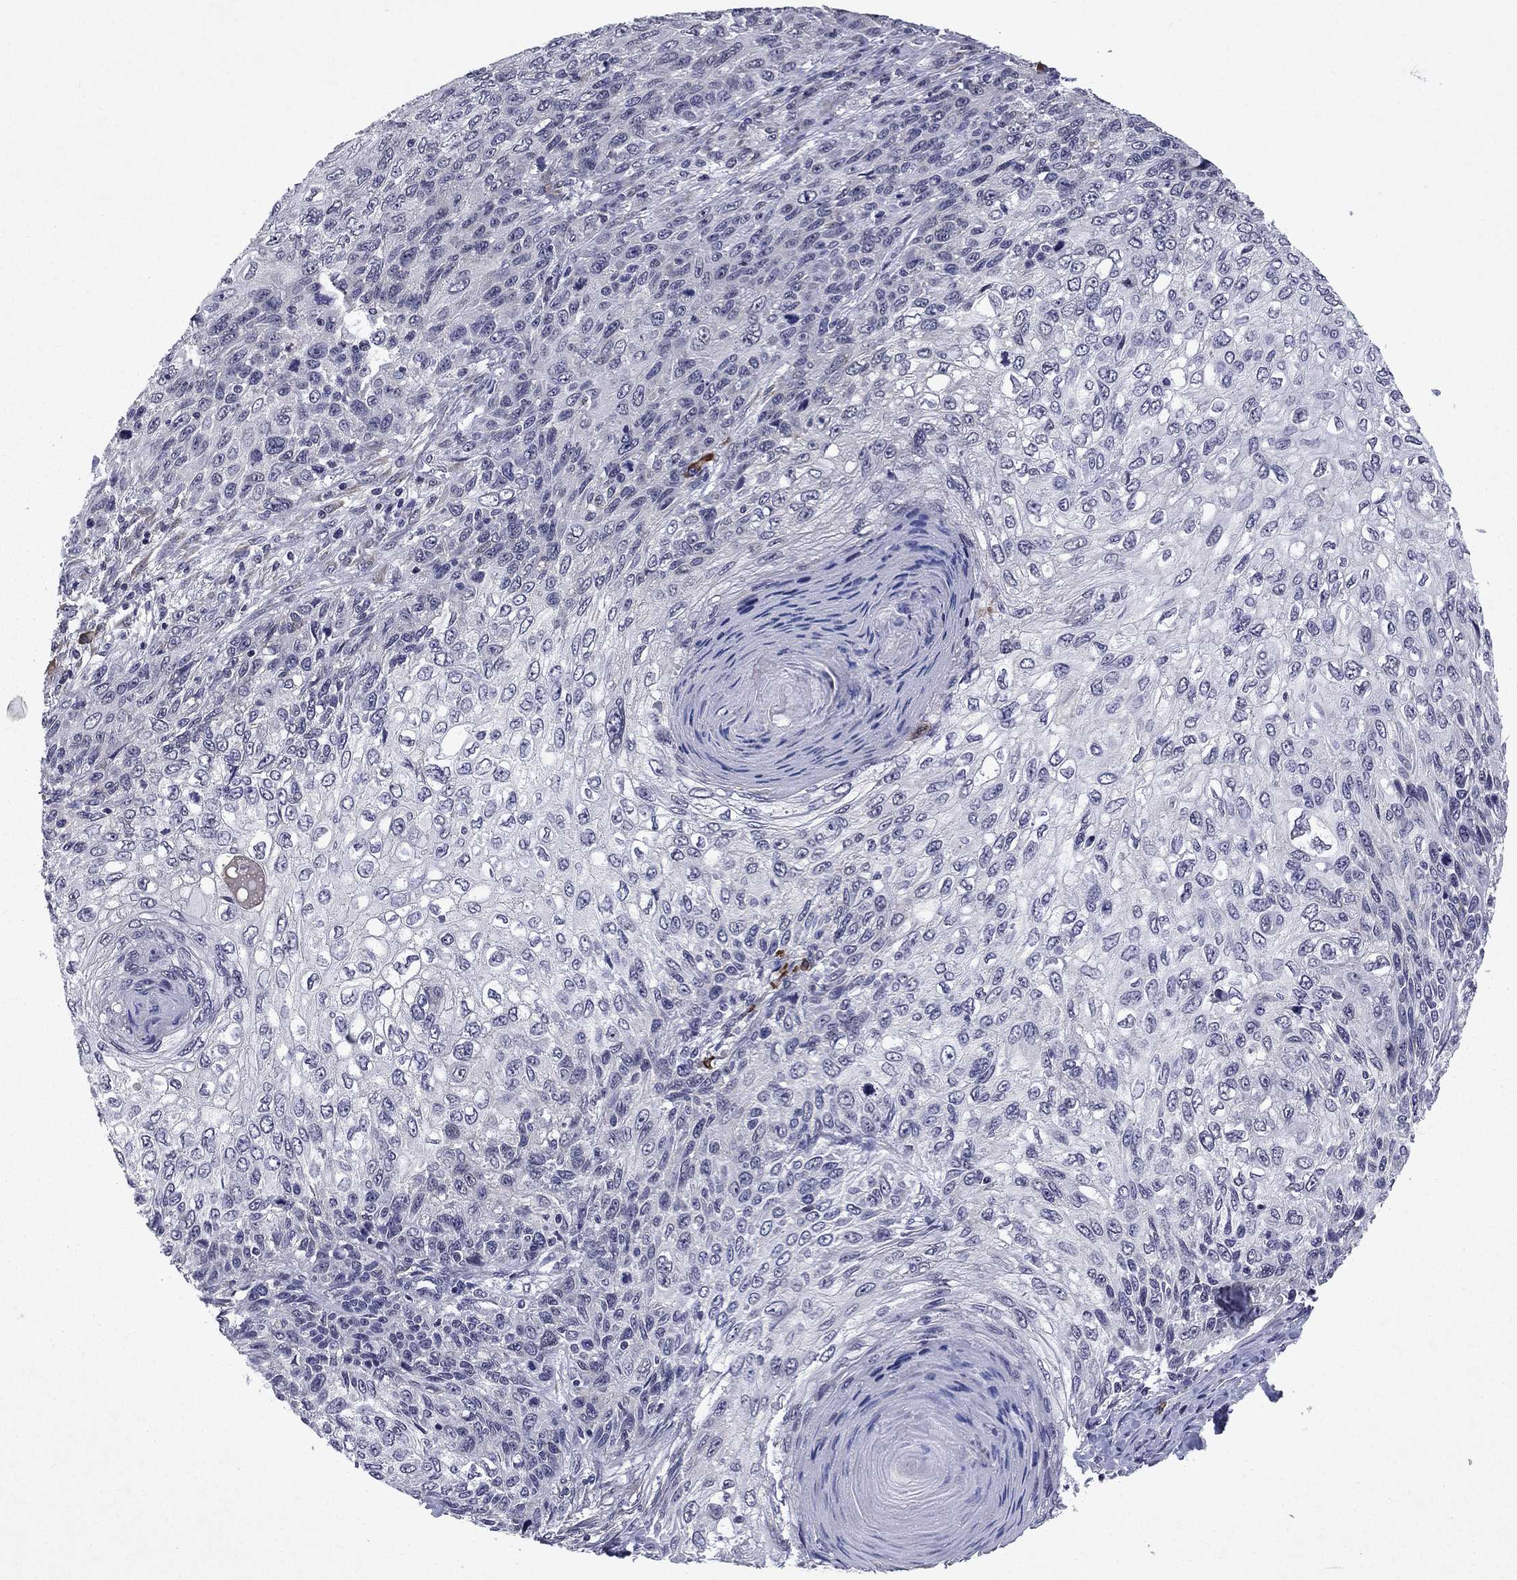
{"staining": {"intensity": "negative", "quantity": "none", "location": "none"}, "tissue": "skin cancer", "cell_type": "Tumor cells", "image_type": "cancer", "snomed": [{"axis": "morphology", "description": "Squamous cell carcinoma, NOS"}, {"axis": "topography", "description": "Skin"}], "caption": "Tumor cells are negative for brown protein staining in skin cancer (squamous cell carcinoma).", "gene": "ECM1", "patient": {"sex": "male", "age": 92}}